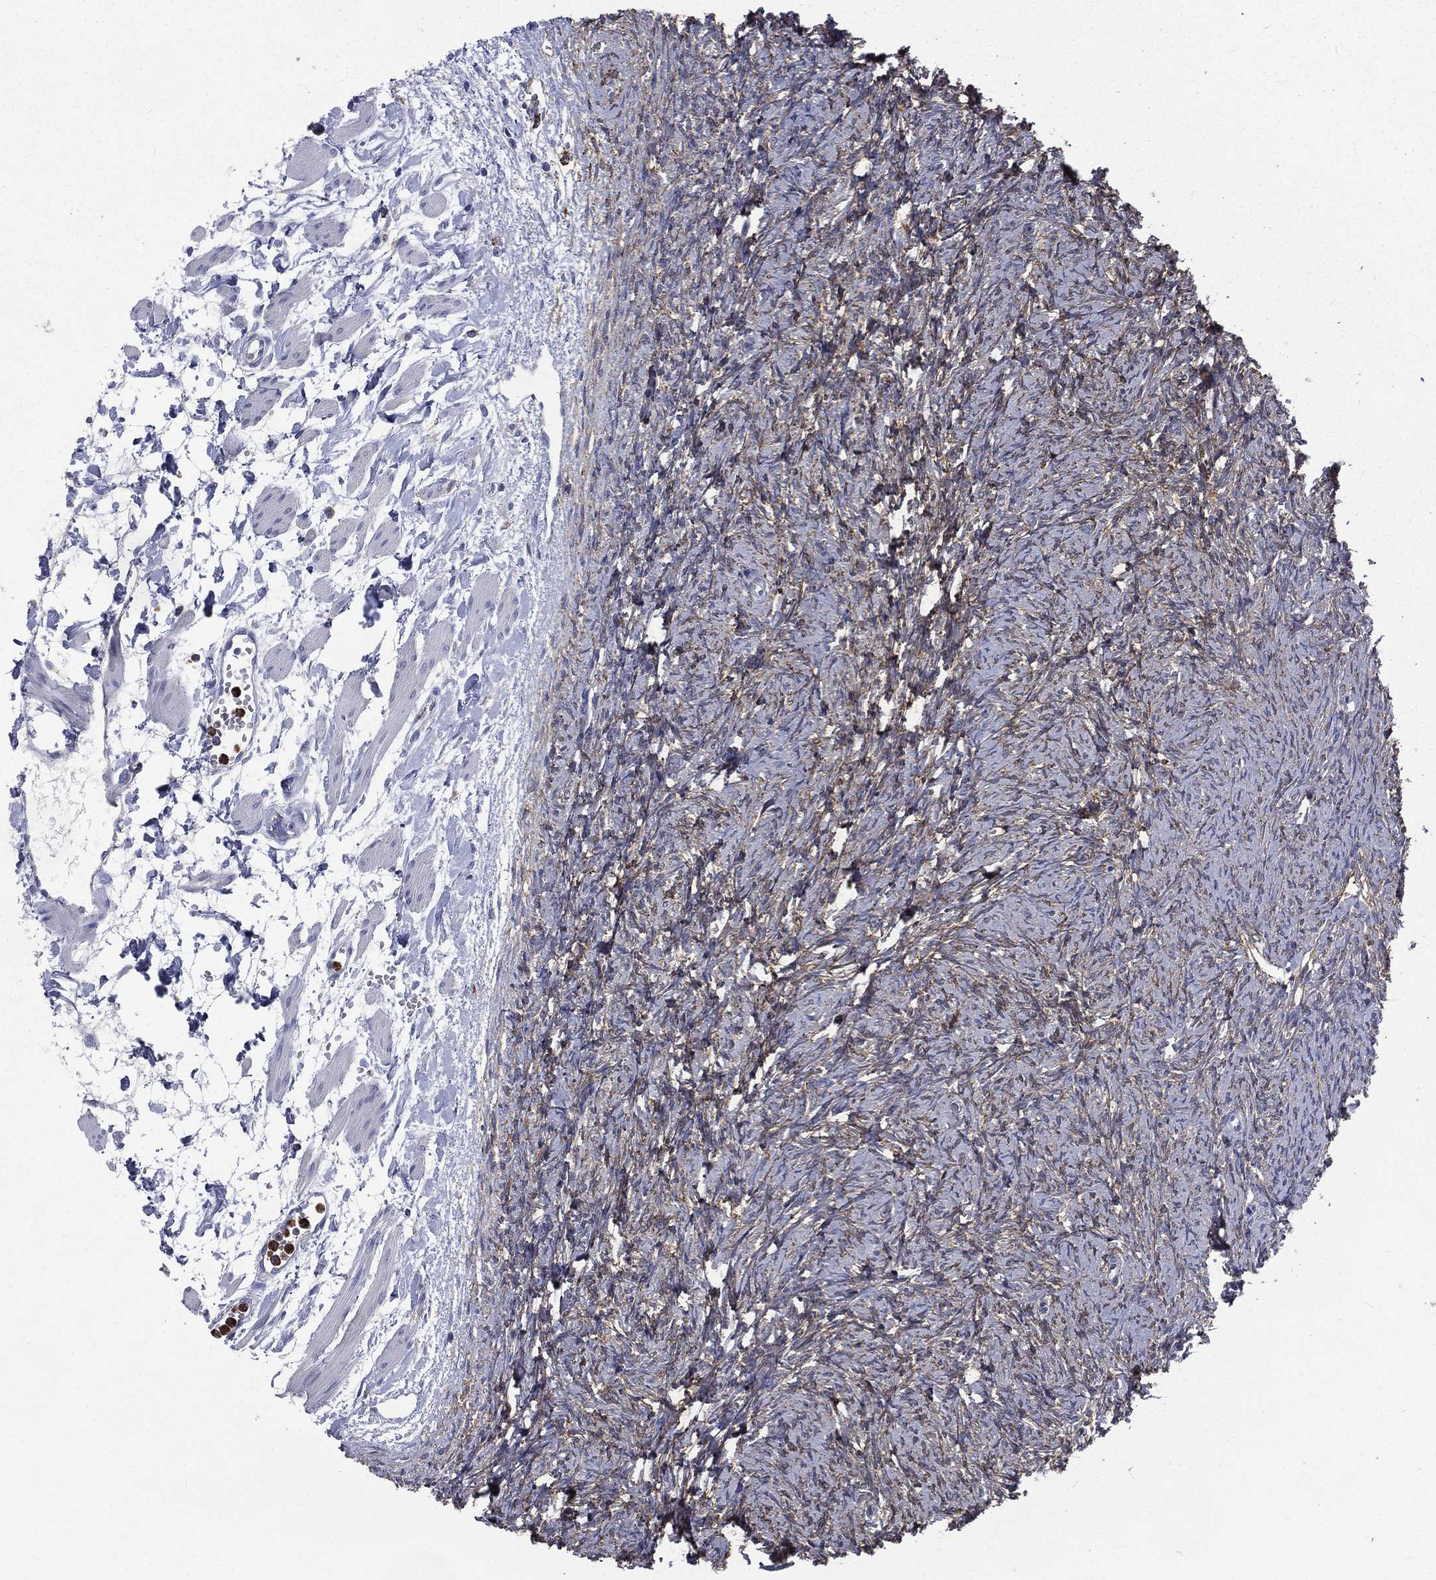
{"staining": {"intensity": "negative", "quantity": "none", "location": "none"}, "tissue": "ovary", "cell_type": "Follicle cells", "image_type": "normal", "snomed": [{"axis": "morphology", "description": "Normal tissue, NOS"}, {"axis": "topography", "description": "Fallopian tube"}, {"axis": "topography", "description": "Ovary"}], "caption": "A histopathology image of human ovary is negative for staining in follicle cells. (Stains: DAB IHC with hematoxylin counter stain, Microscopy: brightfield microscopy at high magnification).", "gene": "BASP1", "patient": {"sex": "female", "age": 33}}